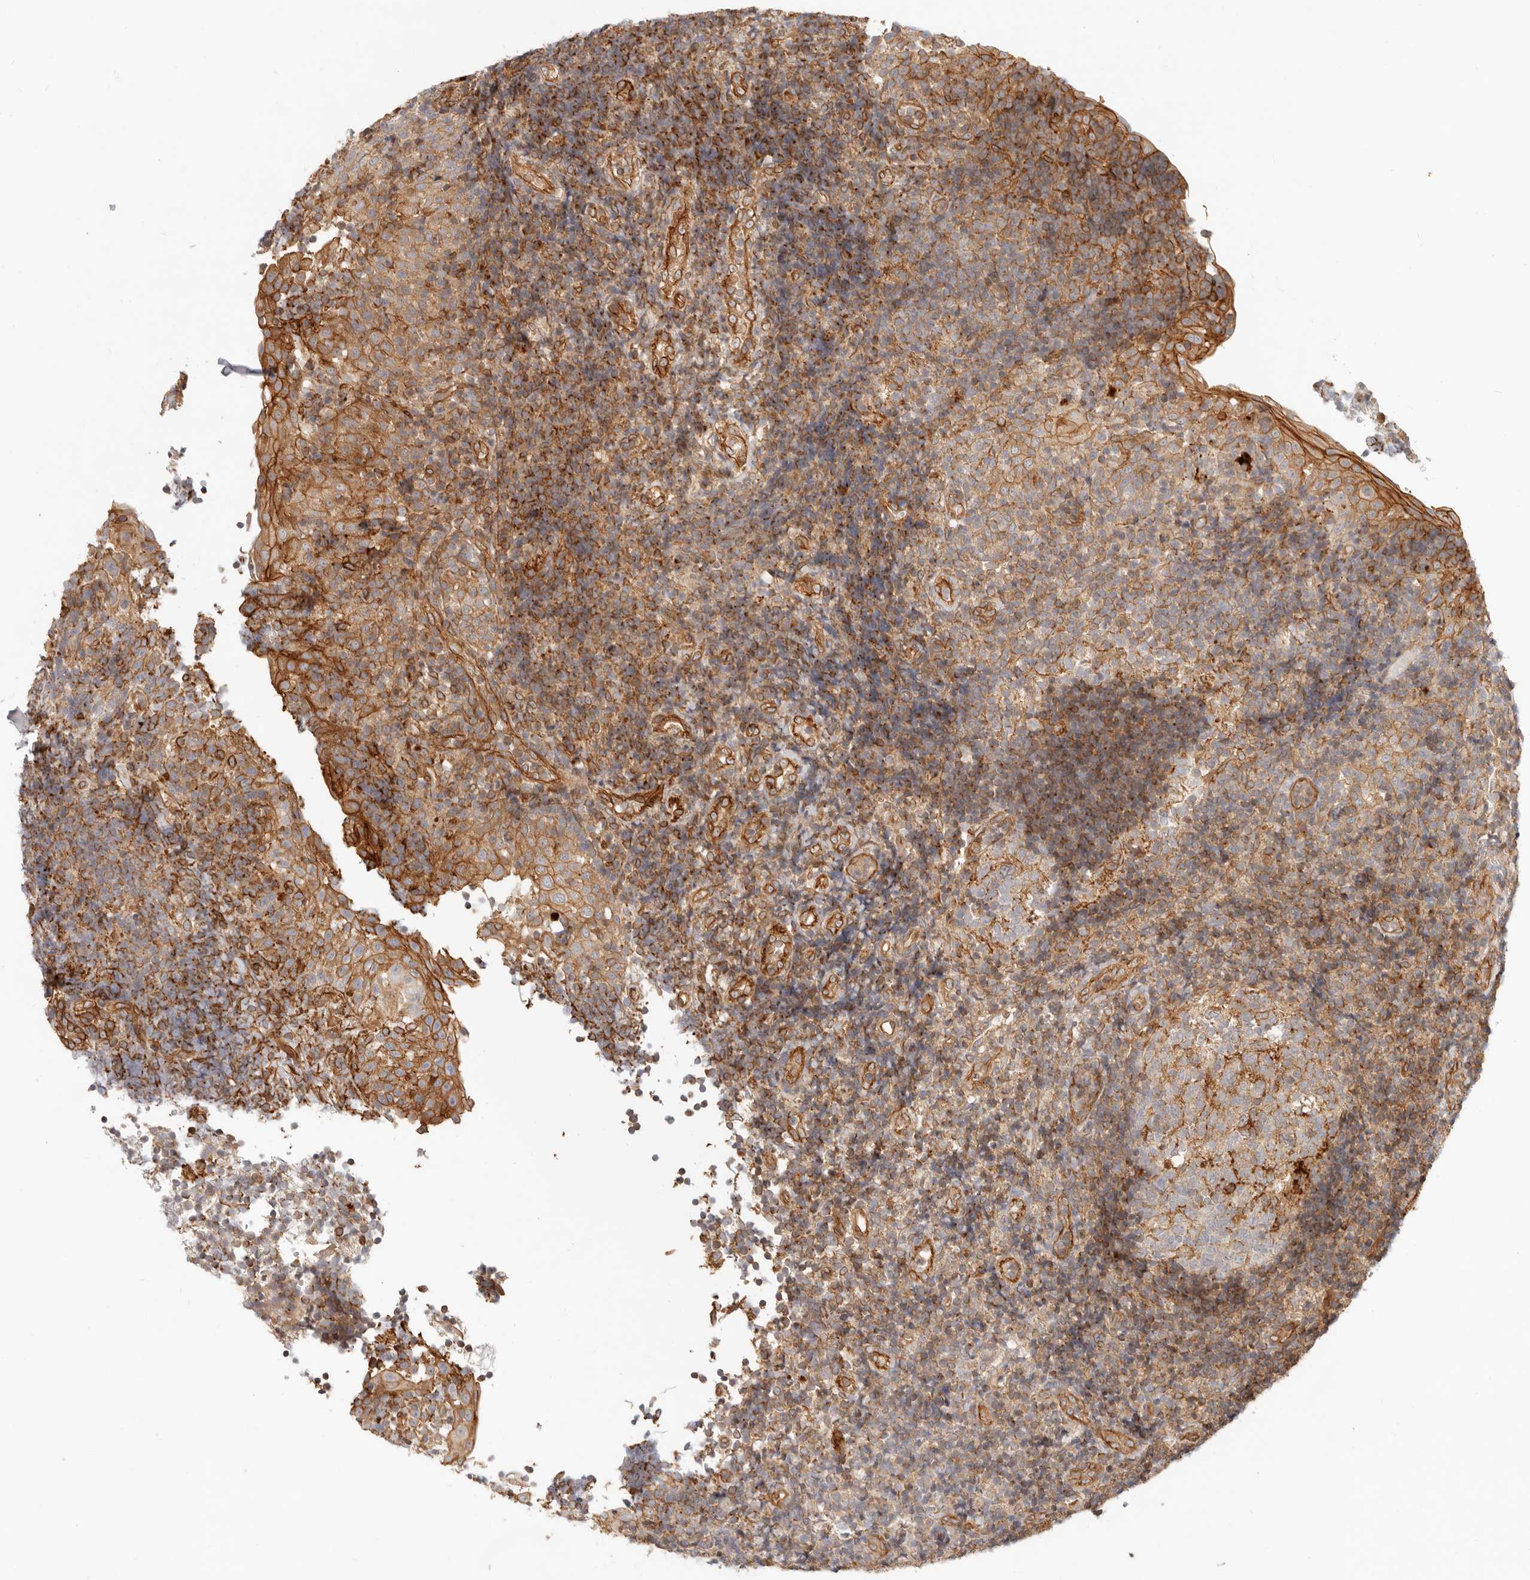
{"staining": {"intensity": "moderate", "quantity": "<25%", "location": "cytoplasmic/membranous"}, "tissue": "tonsil", "cell_type": "Germinal center cells", "image_type": "normal", "snomed": [{"axis": "morphology", "description": "Normal tissue, NOS"}, {"axis": "topography", "description": "Tonsil"}], "caption": "DAB (3,3'-diaminobenzidine) immunohistochemical staining of normal tonsil displays moderate cytoplasmic/membranous protein positivity in about <25% of germinal center cells.", "gene": "UFSP1", "patient": {"sex": "female", "age": 40}}